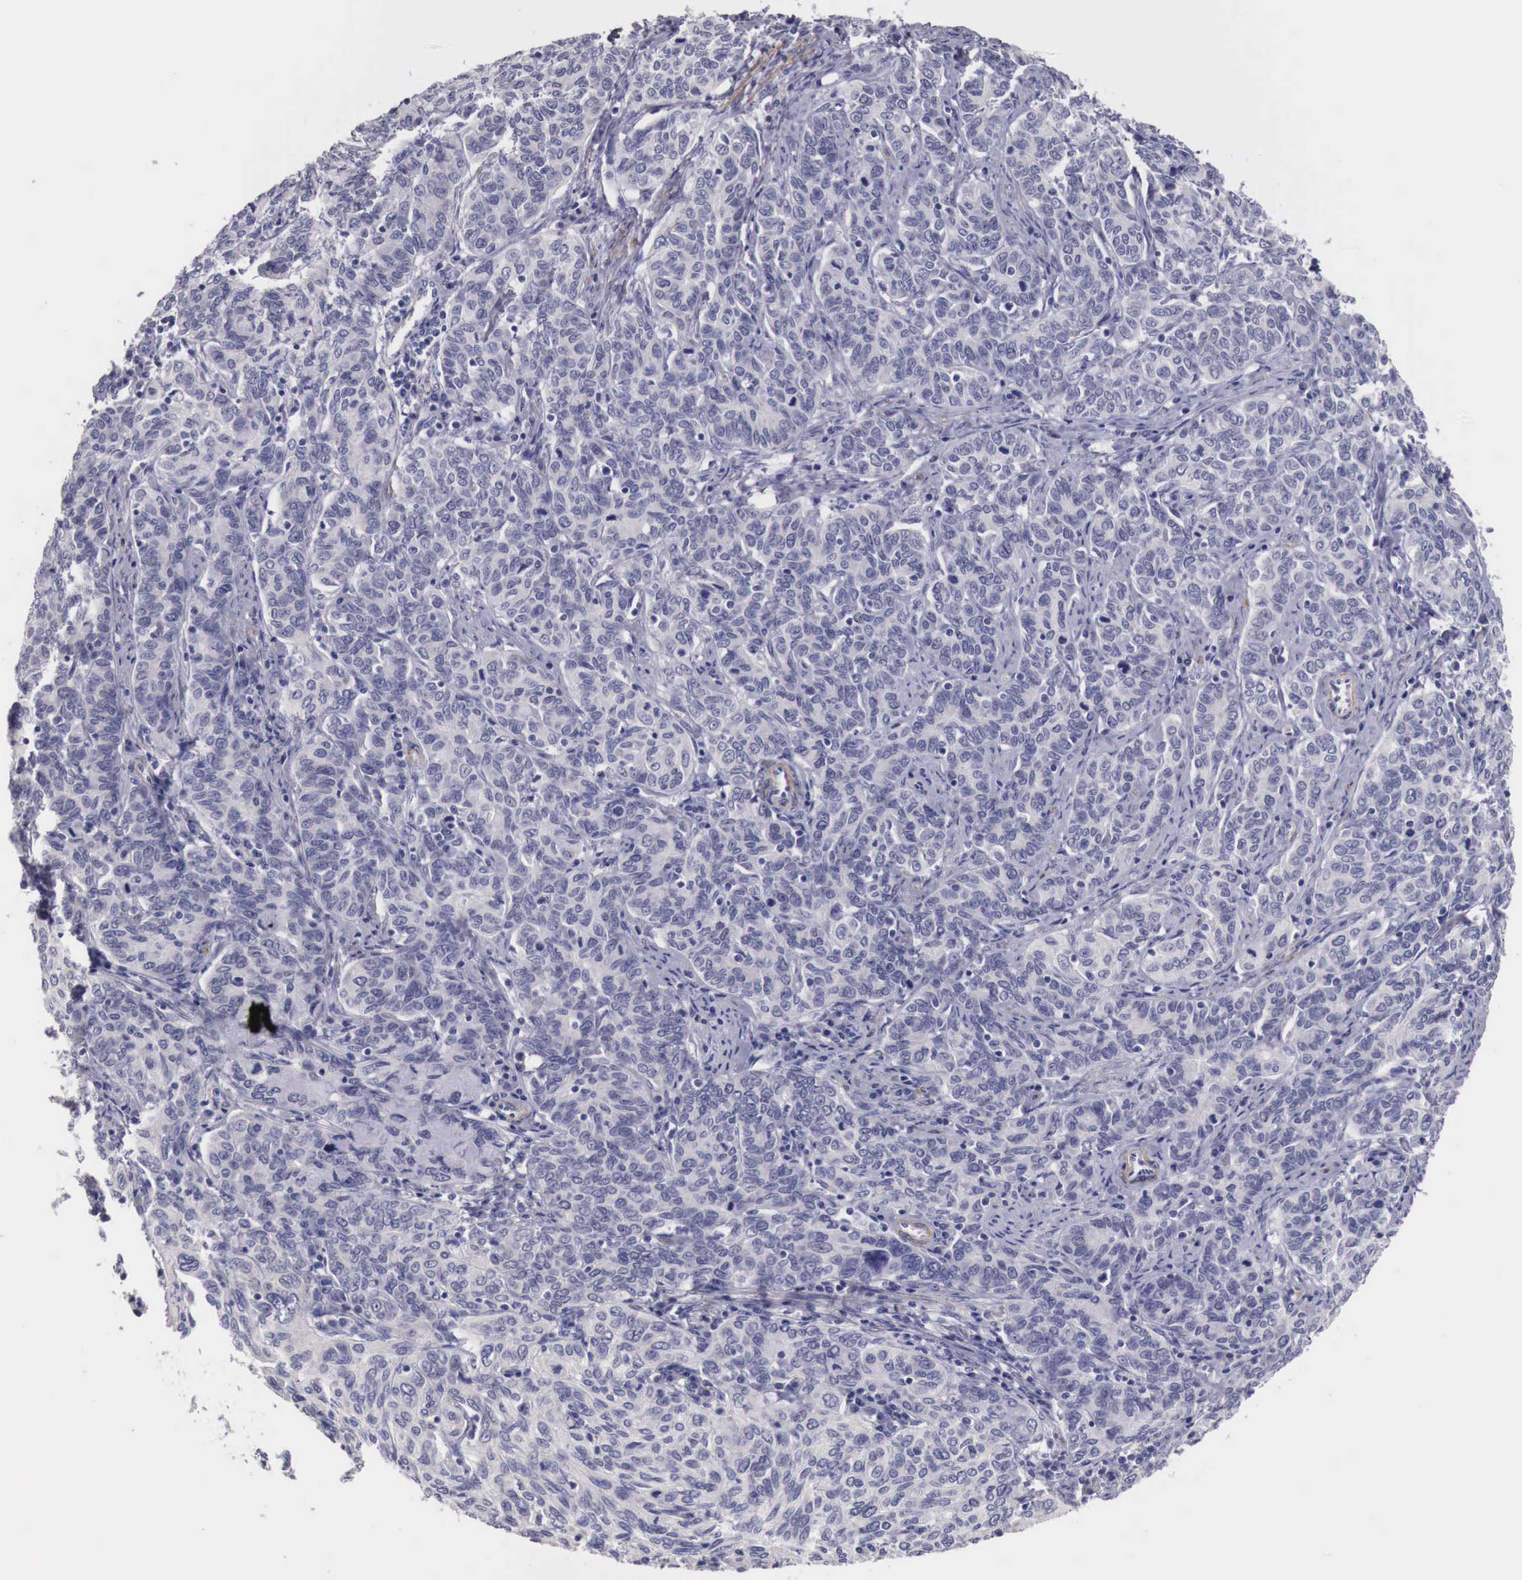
{"staining": {"intensity": "negative", "quantity": "none", "location": "none"}, "tissue": "cervical cancer", "cell_type": "Tumor cells", "image_type": "cancer", "snomed": [{"axis": "morphology", "description": "Squamous cell carcinoma, NOS"}, {"axis": "topography", "description": "Cervix"}], "caption": "Immunohistochemistry micrograph of cervical cancer stained for a protein (brown), which exhibits no staining in tumor cells. The staining is performed using DAB (3,3'-diaminobenzidine) brown chromogen with nuclei counter-stained in using hematoxylin.", "gene": "ENOX2", "patient": {"sex": "female", "age": 38}}